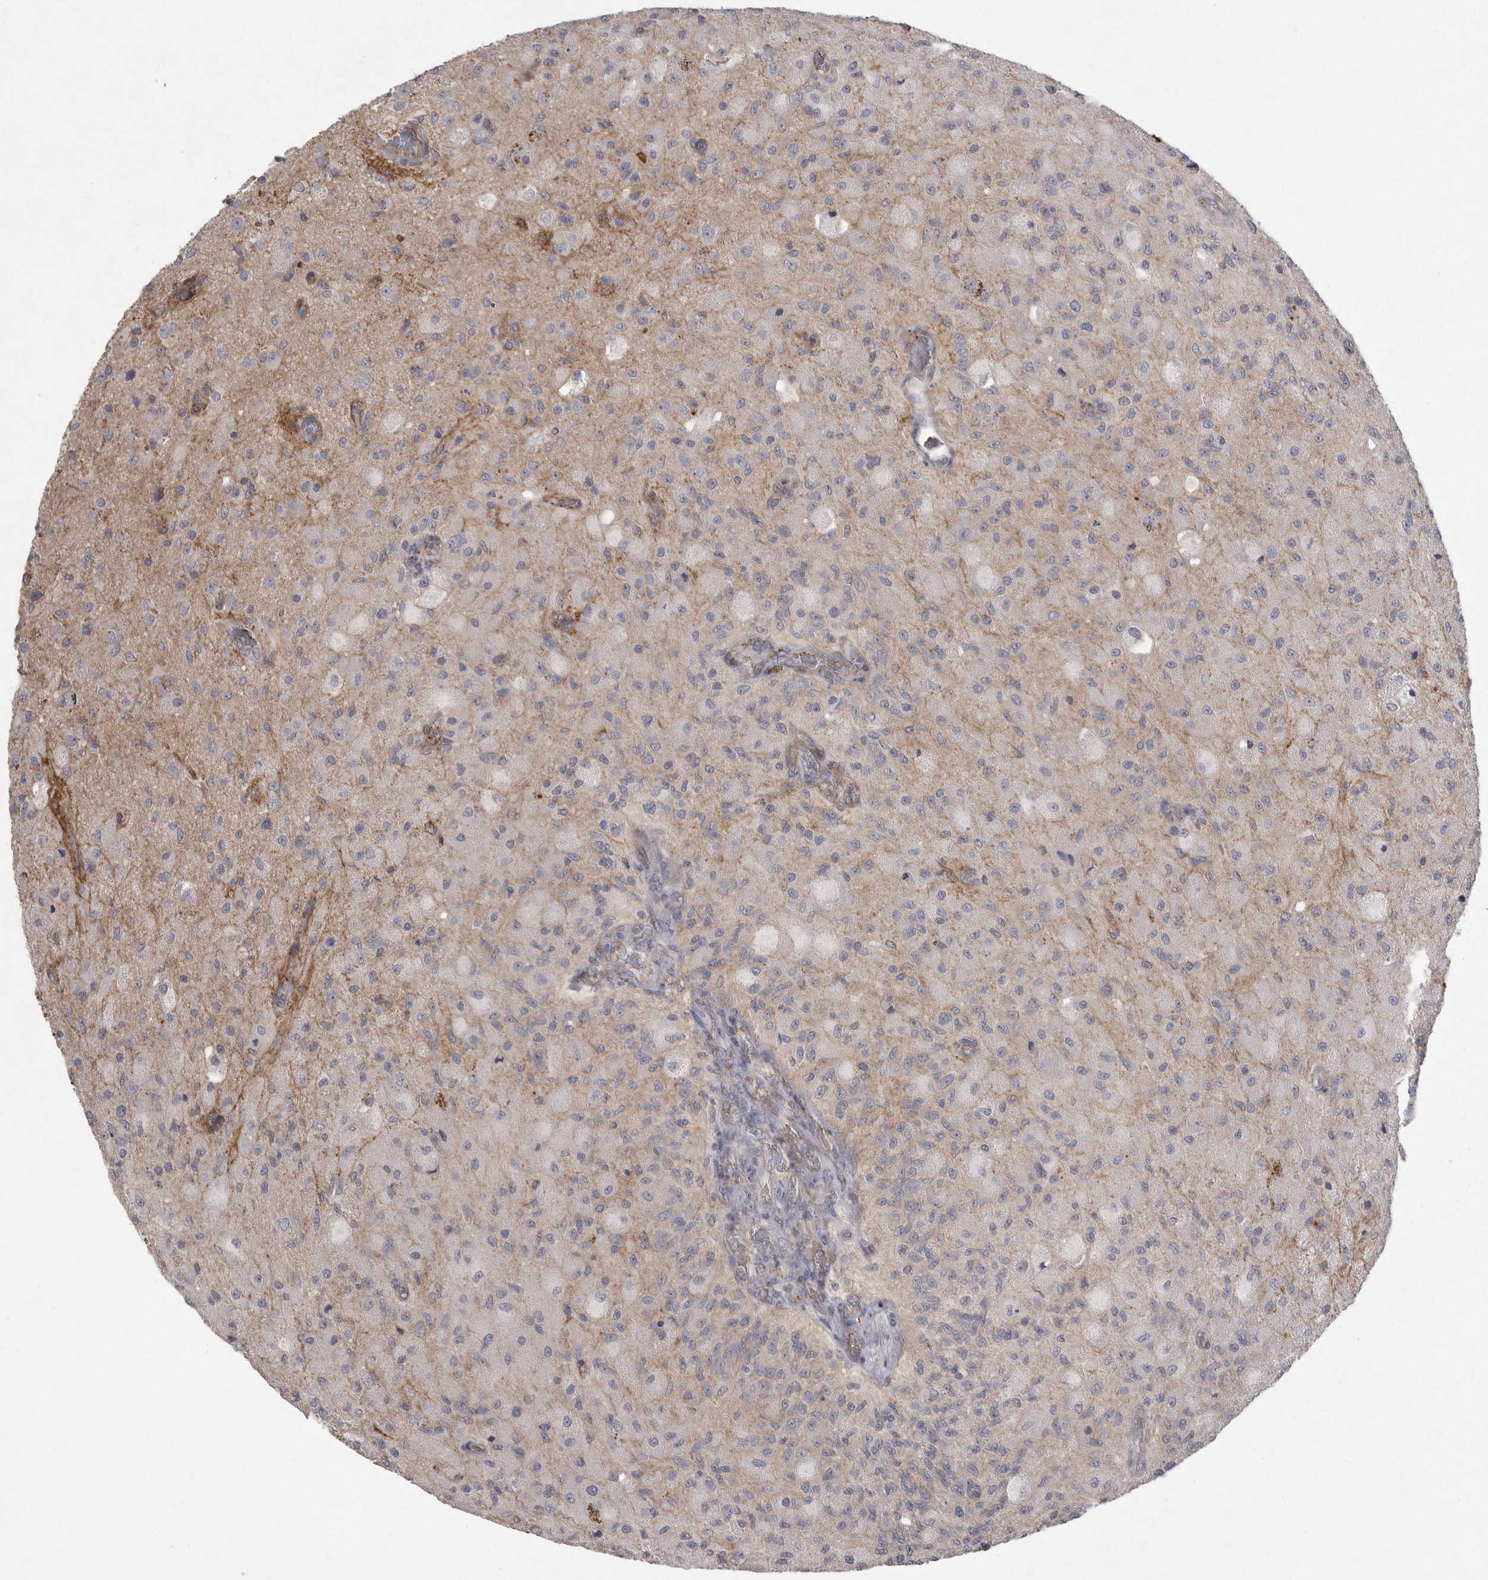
{"staining": {"intensity": "weak", "quantity": "<25%", "location": "cytoplasmic/membranous"}, "tissue": "glioma", "cell_type": "Tumor cells", "image_type": "cancer", "snomed": [{"axis": "morphology", "description": "Normal tissue, NOS"}, {"axis": "morphology", "description": "Glioma, malignant, High grade"}, {"axis": "topography", "description": "Cerebral cortex"}], "caption": "Immunohistochemistry (IHC) of human glioma demonstrates no expression in tumor cells.", "gene": "VANGL2", "patient": {"sex": "male", "age": 77}}